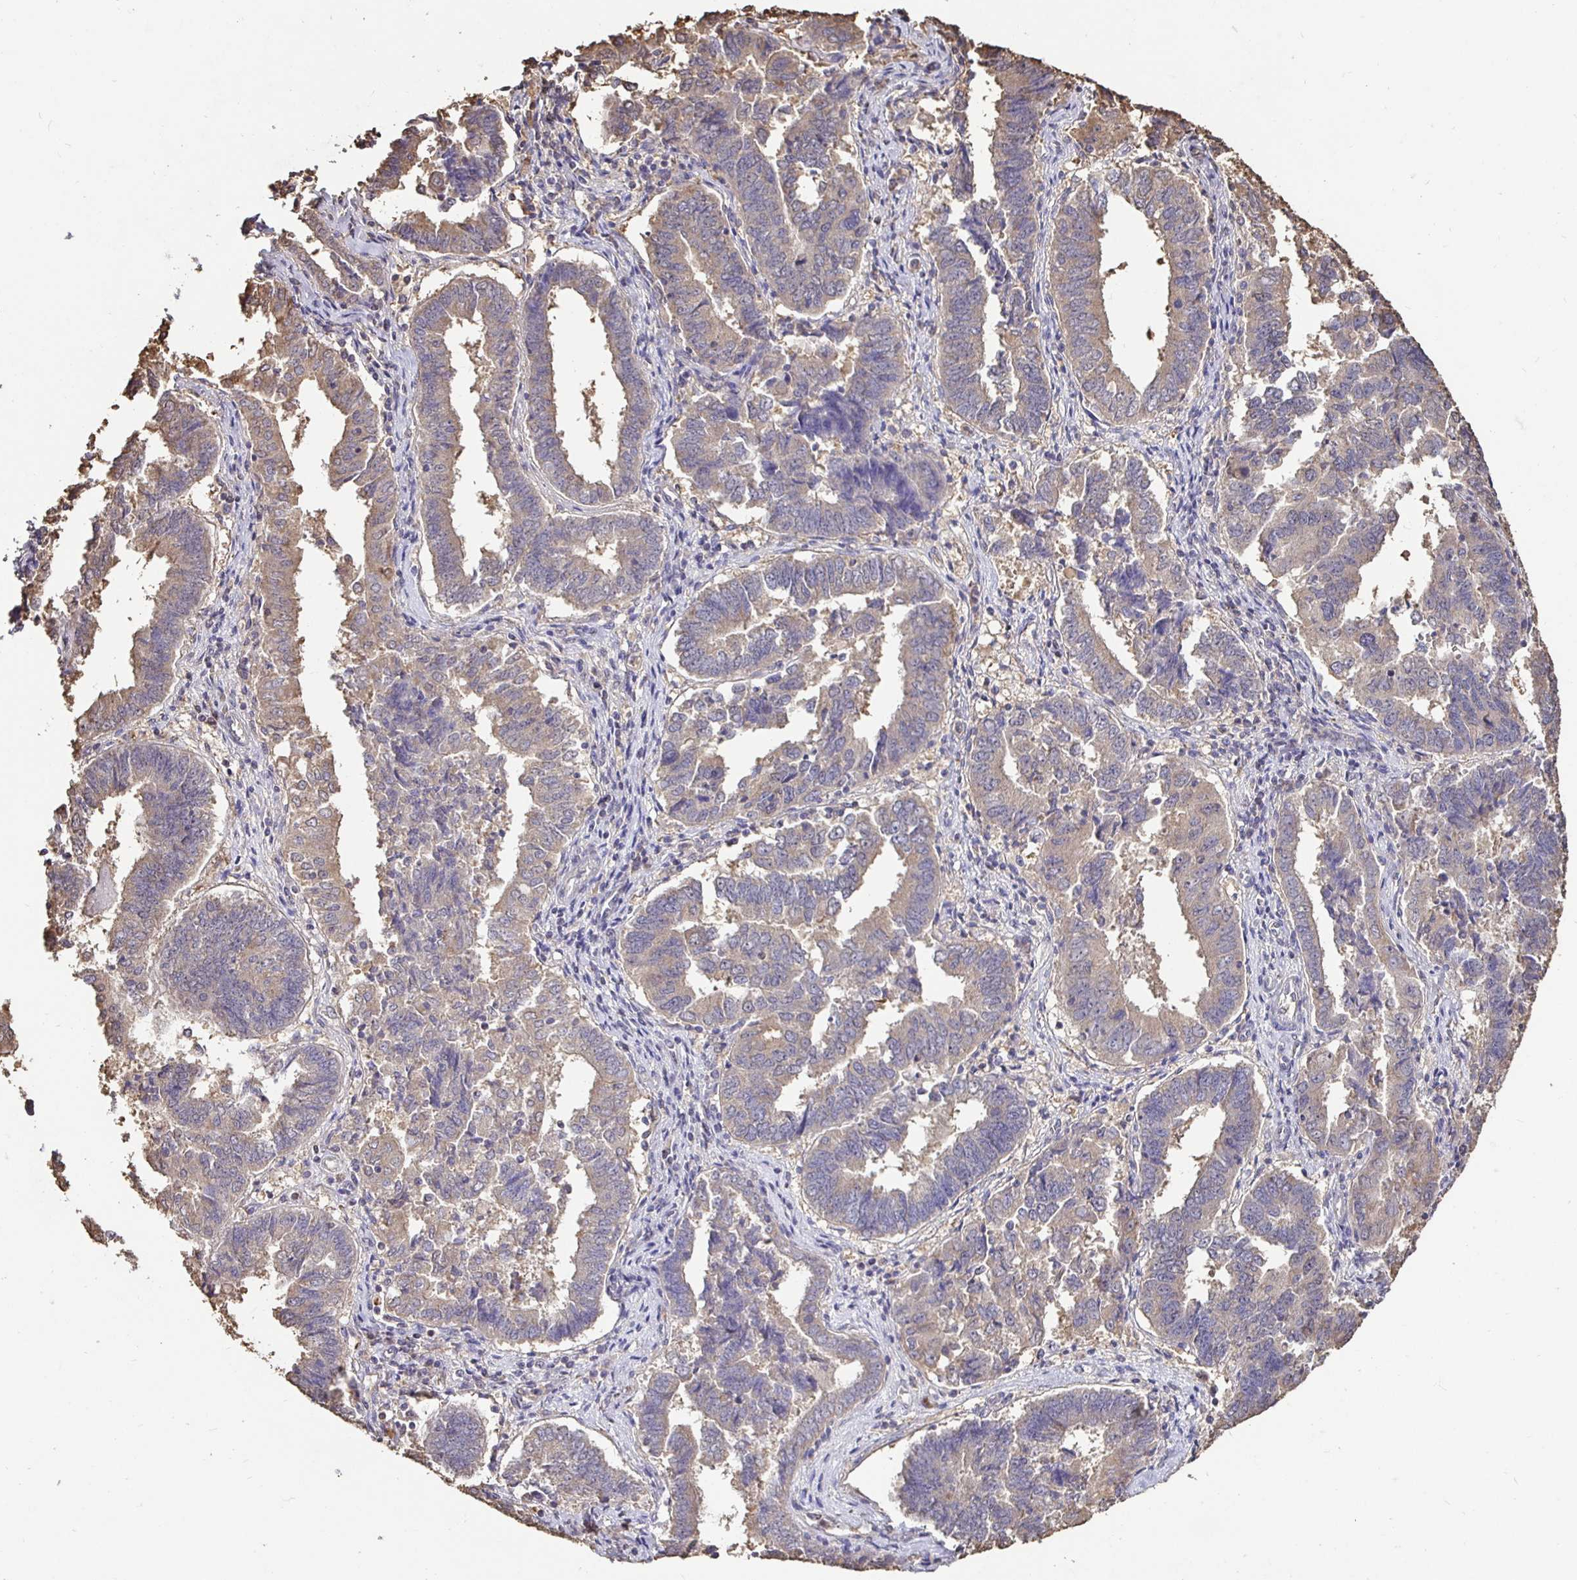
{"staining": {"intensity": "weak", "quantity": "<25%", "location": "cytoplasmic/membranous"}, "tissue": "endometrial cancer", "cell_type": "Tumor cells", "image_type": "cancer", "snomed": [{"axis": "morphology", "description": "Adenocarcinoma, NOS"}, {"axis": "topography", "description": "Endometrium"}], "caption": "DAB immunohistochemical staining of endometrial cancer (adenocarcinoma) shows no significant staining in tumor cells. (DAB (3,3'-diaminobenzidine) IHC with hematoxylin counter stain).", "gene": "MAPK8IP3", "patient": {"sex": "female", "age": 72}}